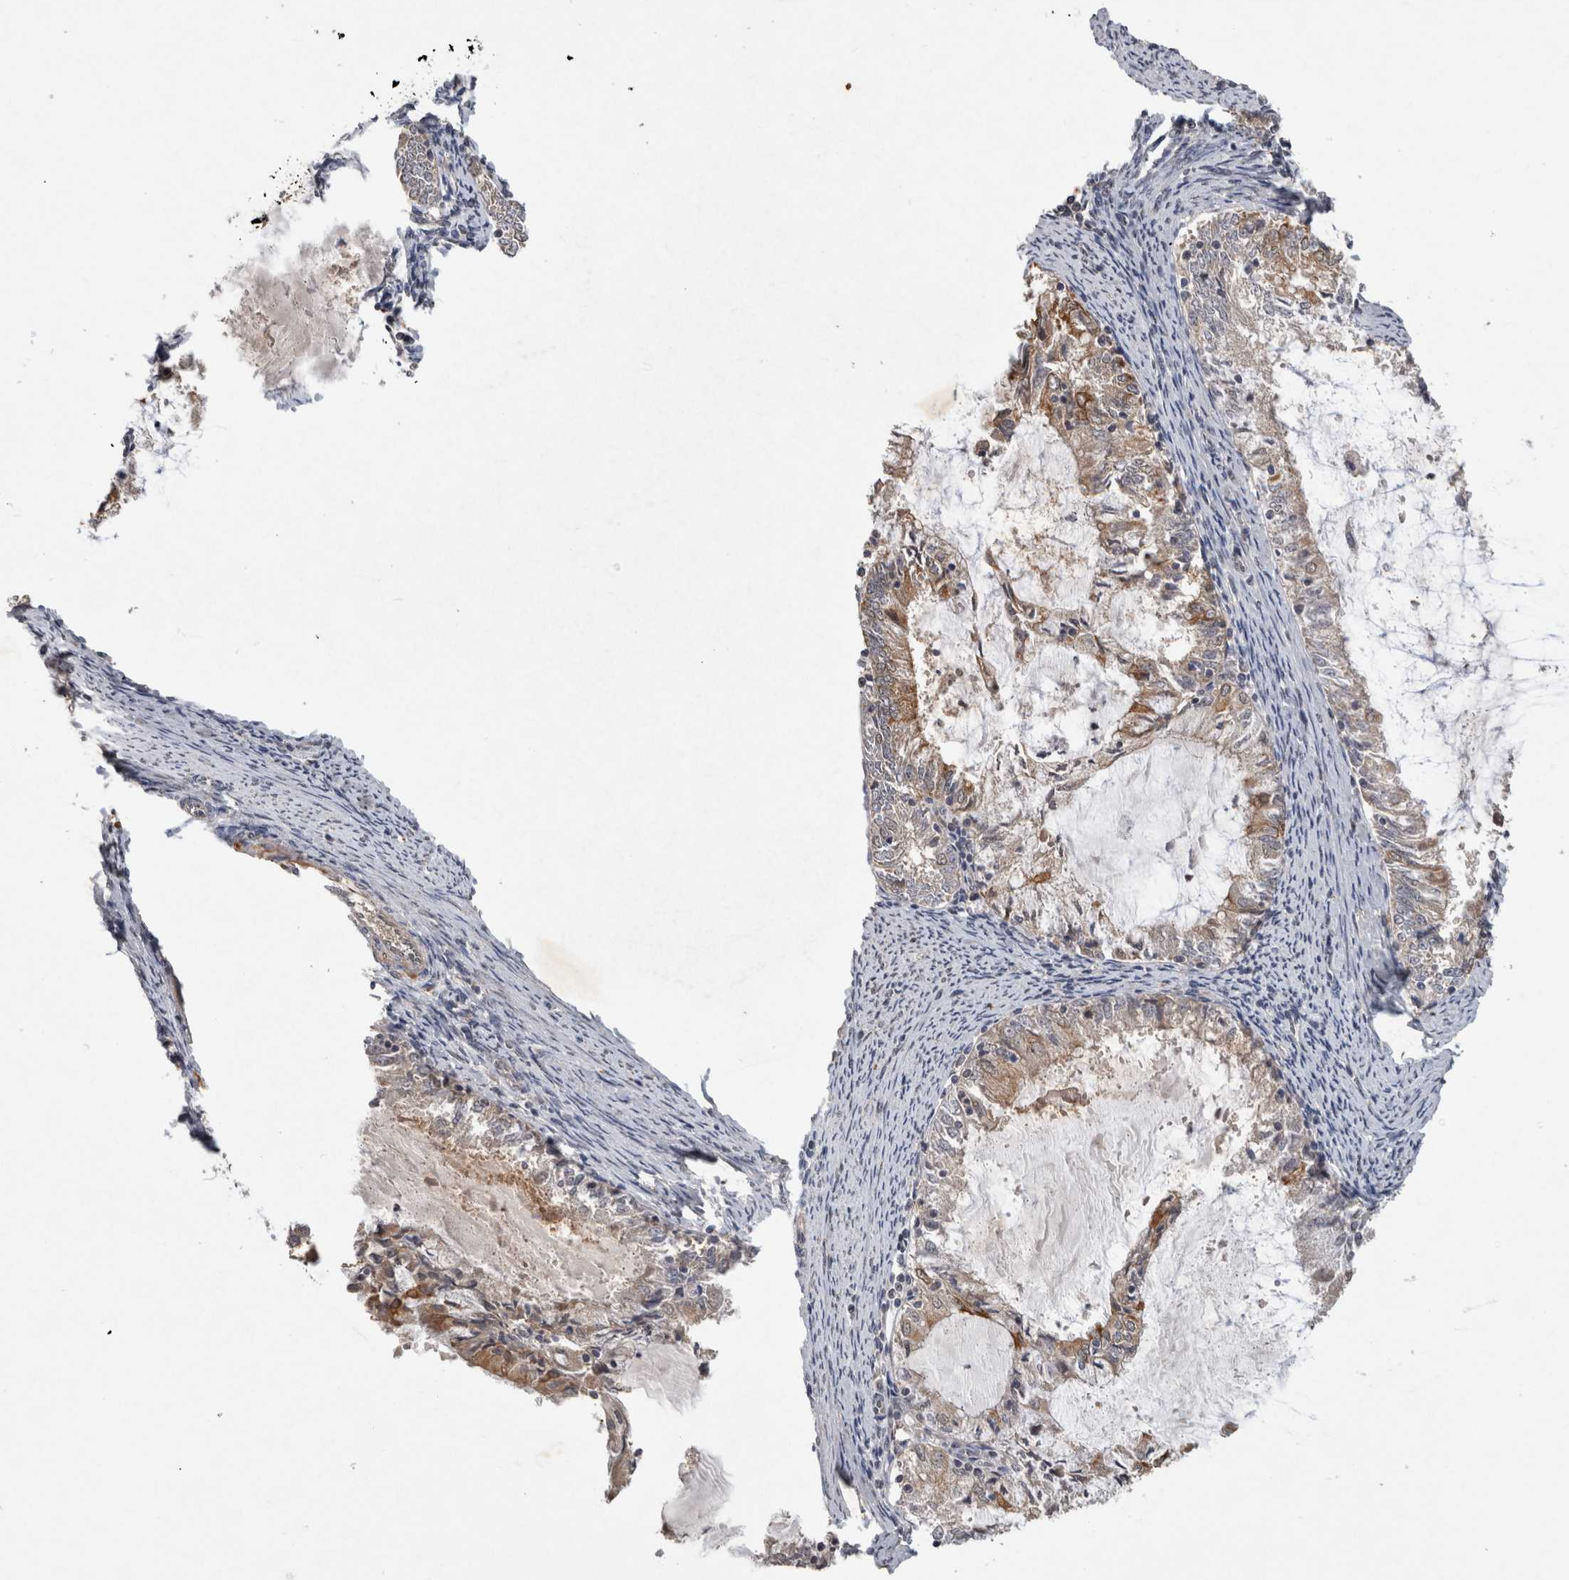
{"staining": {"intensity": "moderate", "quantity": "<25%", "location": "cytoplasmic/membranous"}, "tissue": "endometrial cancer", "cell_type": "Tumor cells", "image_type": "cancer", "snomed": [{"axis": "morphology", "description": "Adenocarcinoma, NOS"}, {"axis": "topography", "description": "Endometrium"}], "caption": "A histopathology image of adenocarcinoma (endometrial) stained for a protein displays moderate cytoplasmic/membranous brown staining in tumor cells. (Brightfield microscopy of DAB IHC at high magnification).", "gene": "RHPN1", "patient": {"sex": "female", "age": 57}}